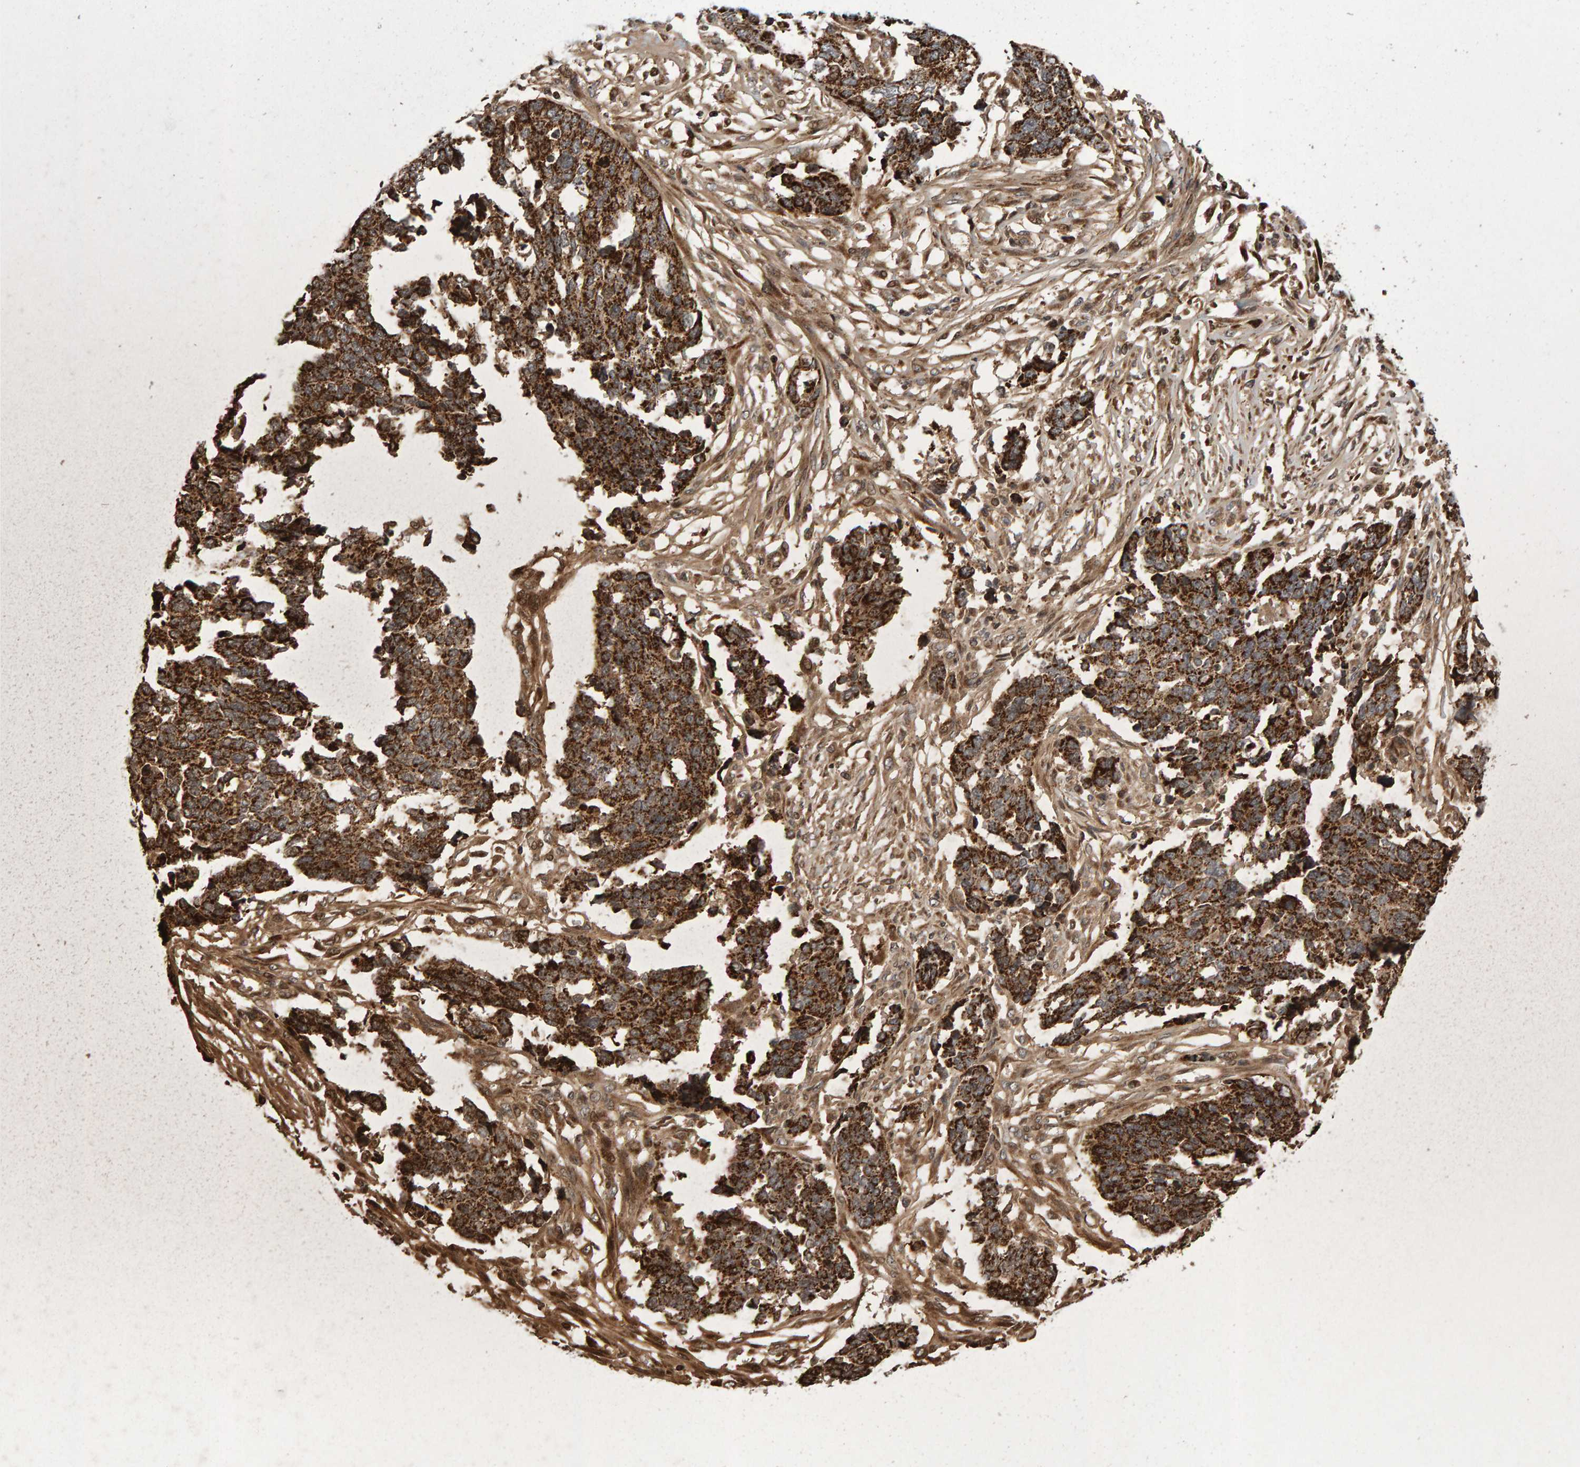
{"staining": {"intensity": "strong", "quantity": ">75%", "location": "cytoplasmic/membranous"}, "tissue": "ovarian cancer", "cell_type": "Tumor cells", "image_type": "cancer", "snomed": [{"axis": "morphology", "description": "Cystadenocarcinoma, serous, NOS"}, {"axis": "topography", "description": "Ovary"}], "caption": "An image of serous cystadenocarcinoma (ovarian) stained for a protein displays strong cytoplasmic/membranous brown staining in tumor cells.", "gene": "PECR", "patient": {"sex": "female", "age": 44}}